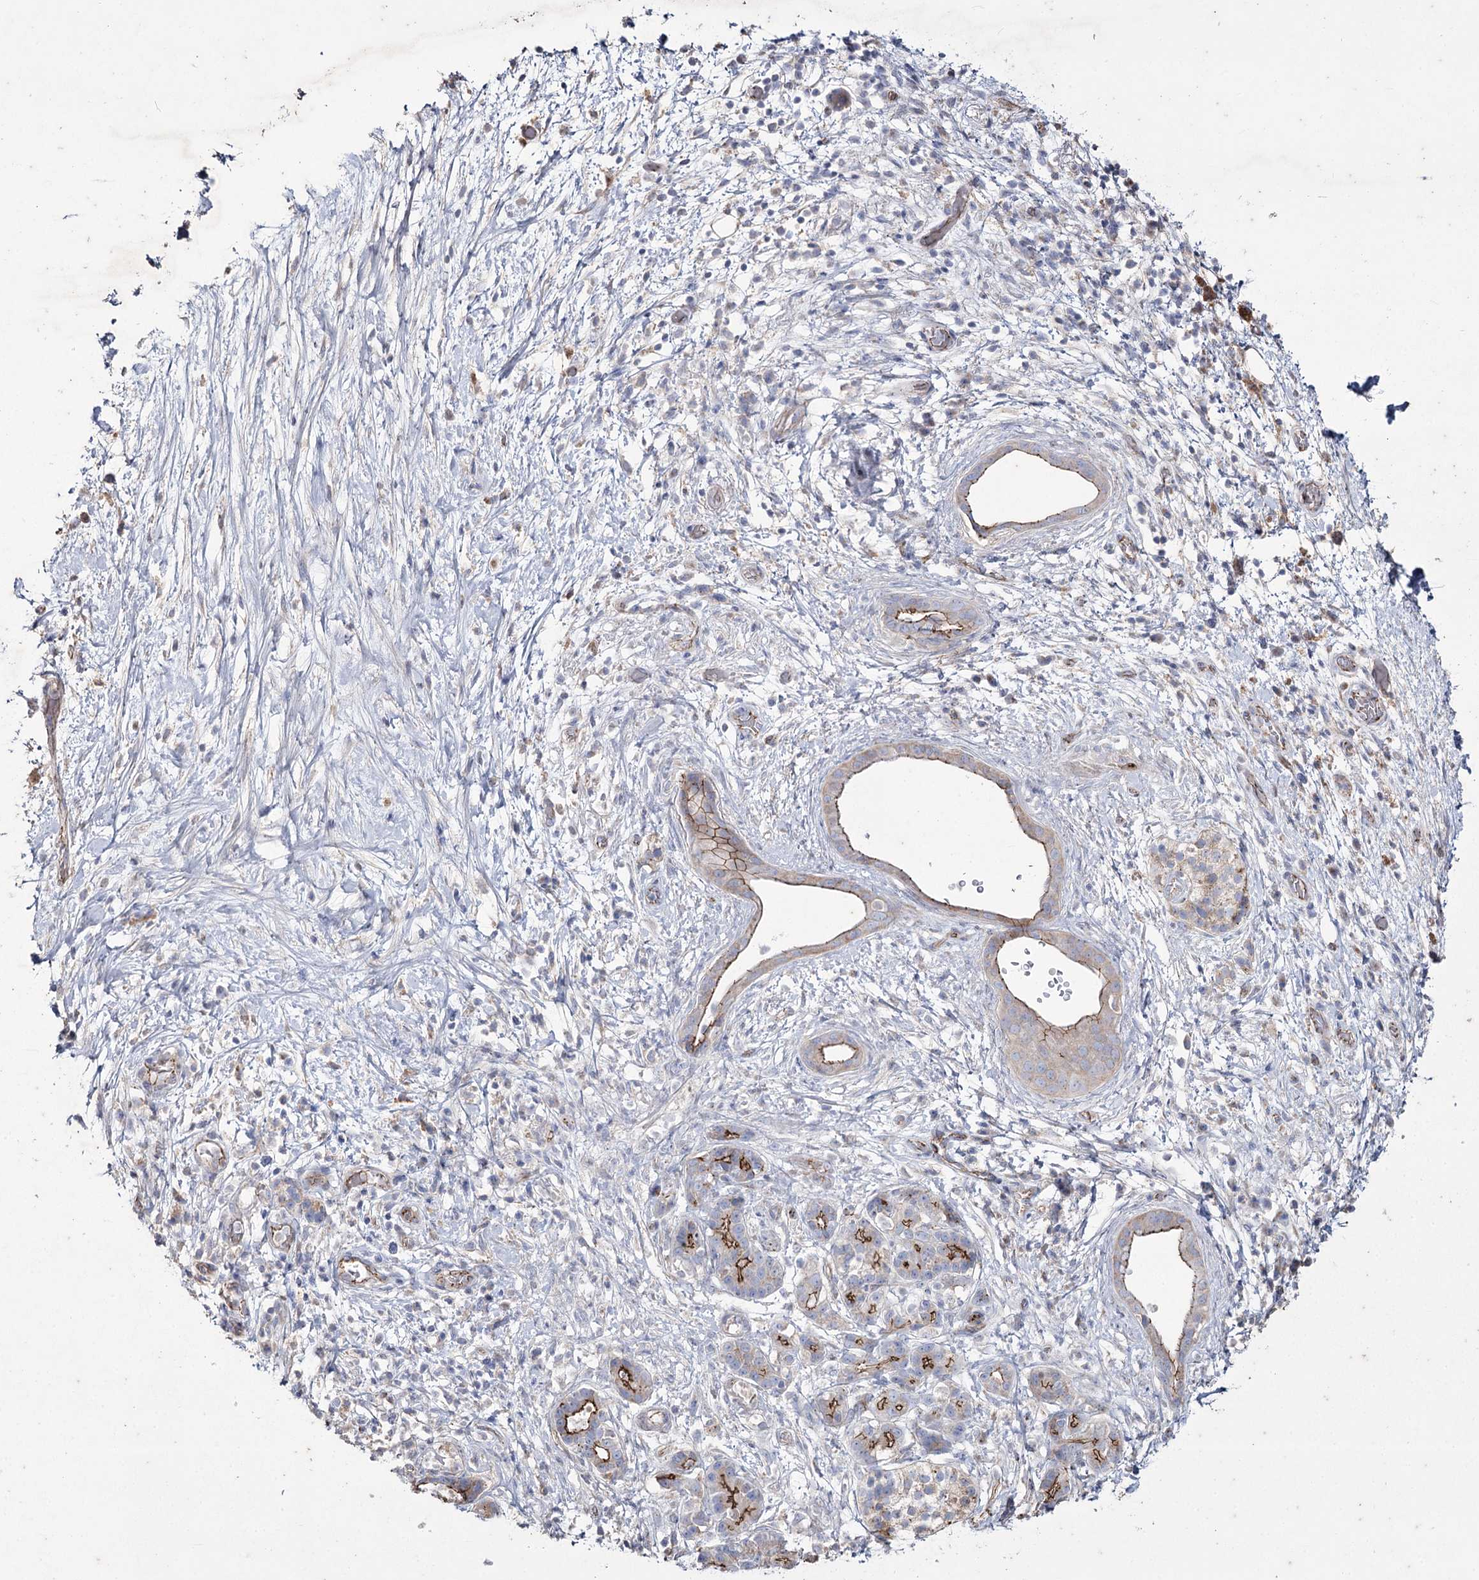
{"staining": {"intensity": "moderate", "quantity": ">75%", "location": "cytoplasmic/membranous"}, "tissue": "pancreatic cancer", "cell_type": "Tumor cells", "image_type": "cancer", "snomed": [{"axis": "morphology", "description": "Adenocarcinoma, NOS"}, {"axis": "topography", "description": "Pancreas"}], "caption": "A brown stain highlights moderate cytoplasmic/membranous staining of a protein in pancreatic adenocarcinoma tumor cells.", "gene": "LDLRAD3", "patient": {"sex": "female", "age": 73}}